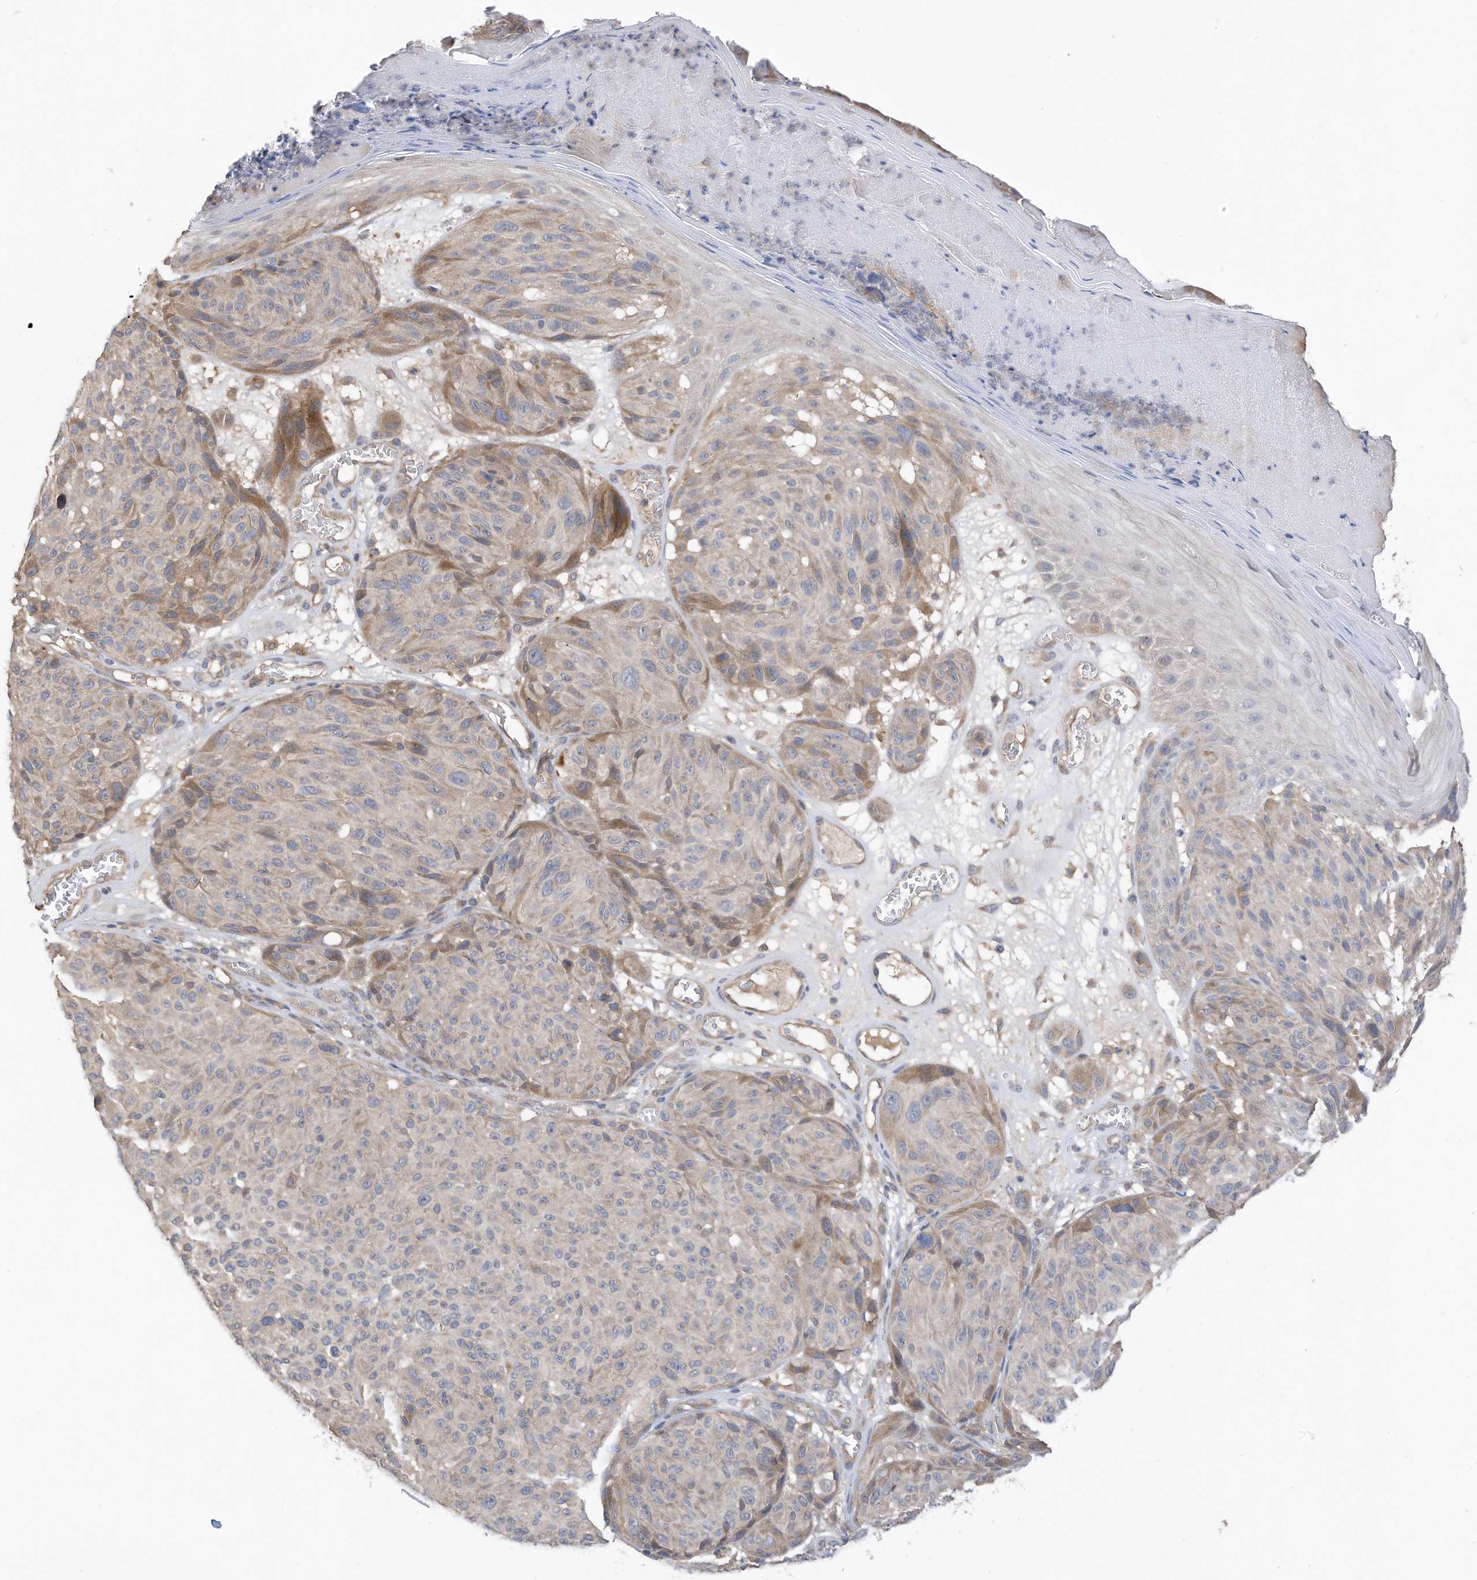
{"staining": {"intensity": "moderate", "quantity": "<25%", "location": "cytoplasmic/membranous"}, "tissue": "melanoma", "cell_type": "Tumor cells", "image_type": "cancer", "snomed": [{"axis": "morphology", "description": "Malignant melanoma, NOS"}, {"axis": "topography", "description": "Skin"}], "caption": "Immunohistochemistry histopathology image of neoplastic tissue: melanoma stained using immunohistochemistry demonstrates low levels of moderate protein expression localized specifically in the cytoplasmic/membranous of tumor cells, appearing as a cytoplasmic/membranous brown color.", "gene": "REC8", "patient": {"sex": "male", "age": 83}}